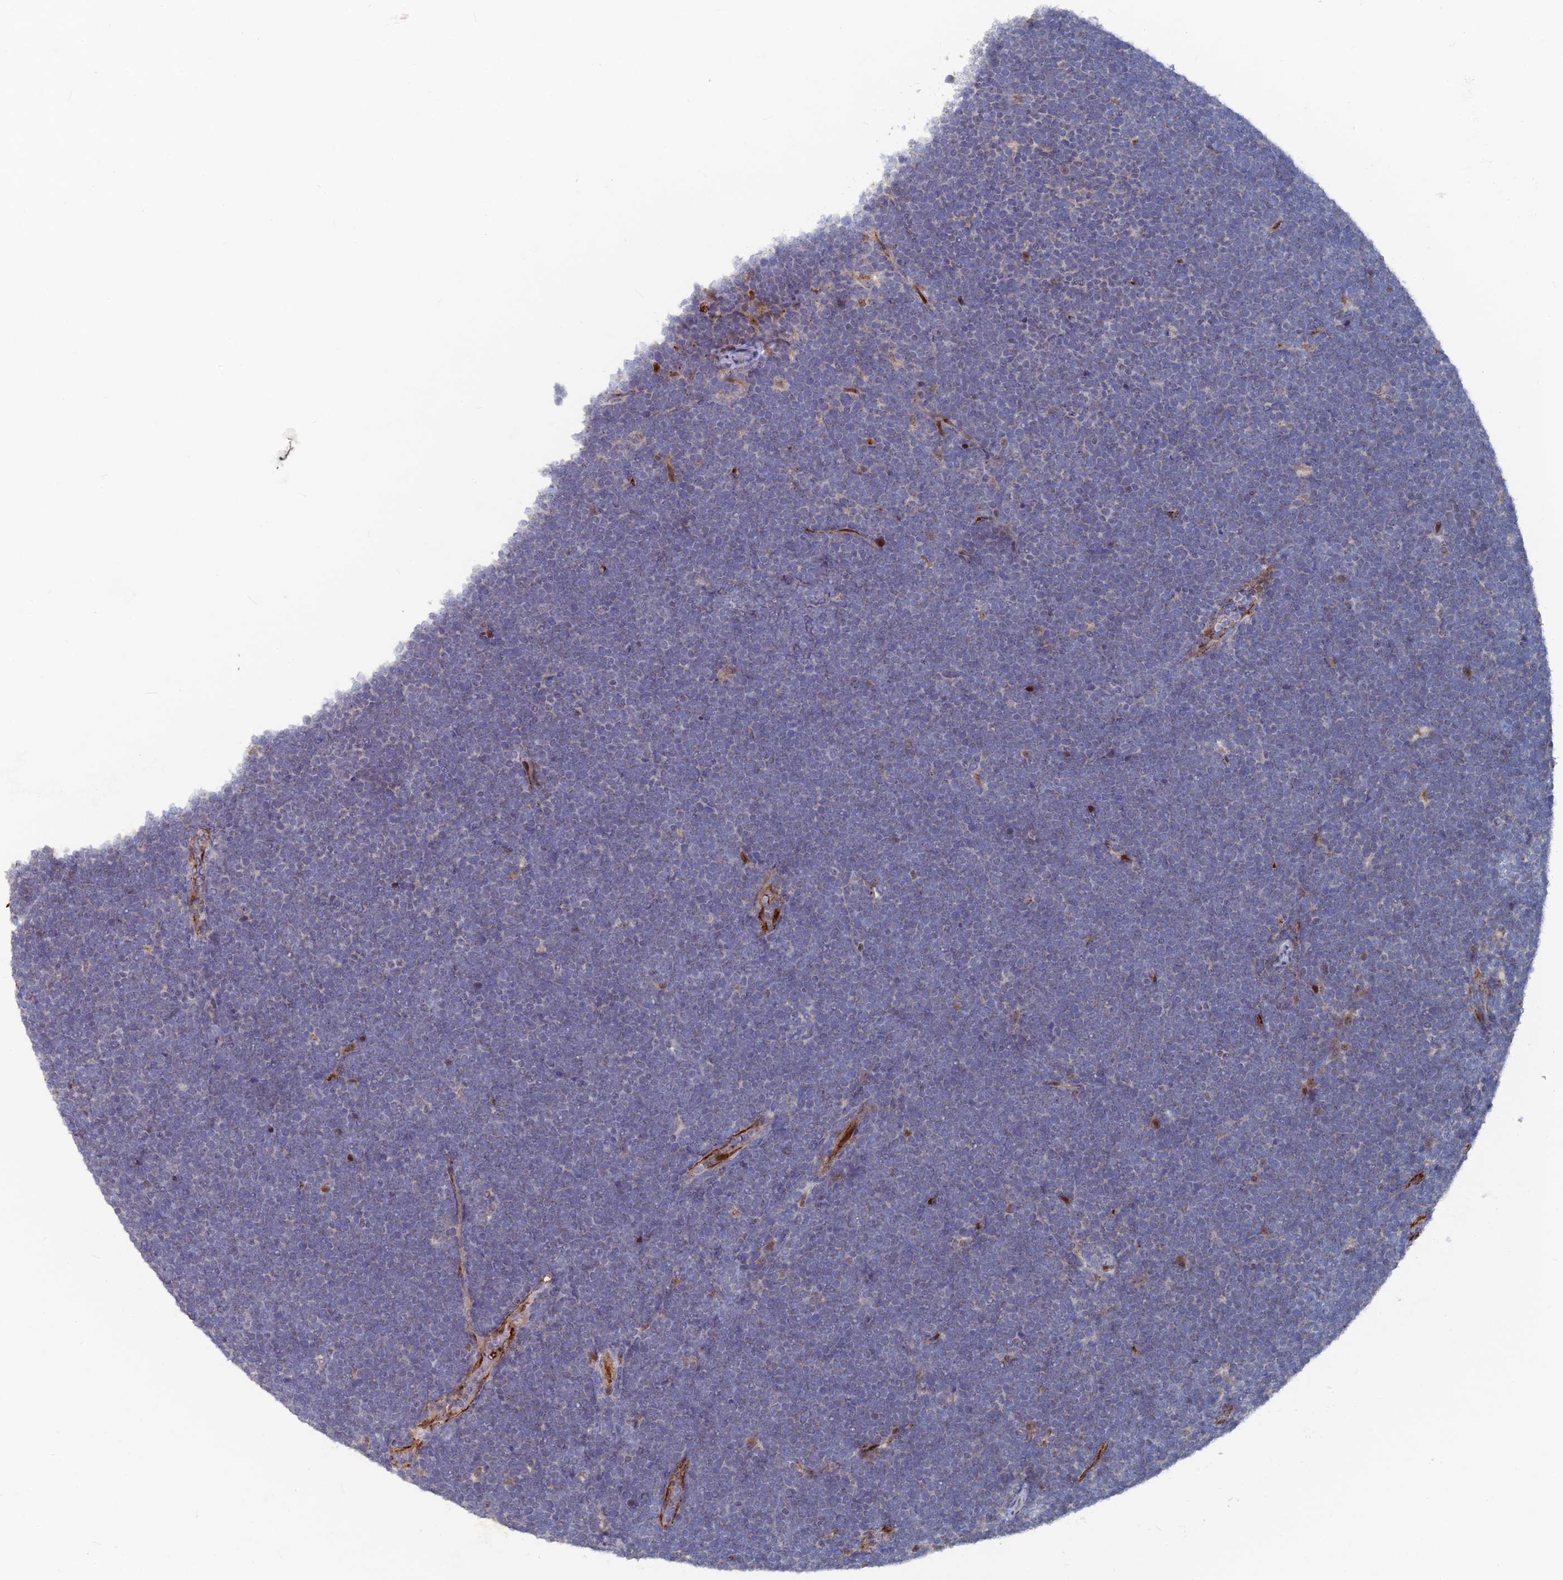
{"staining": {"intensity": "negative", "quantity": "none", "location": "none"}, "tissue": "lymphoma", "cell_type": "Tumor cells", "image_type": "cancer", "snomed": [{"axis": "morphology", "description": "Malignant lymphoma, non-Hodgkin's type, High grade"}, {"axis": "topography", "description": "Lymph node"}], "caption": "Lymphoma was stained to show a protein in brown. There is no significant expression in tumor cells. Nuclei are stained in blue.", "gene": "SH3D21", "patient": {"sex": "male", "age": 13}}